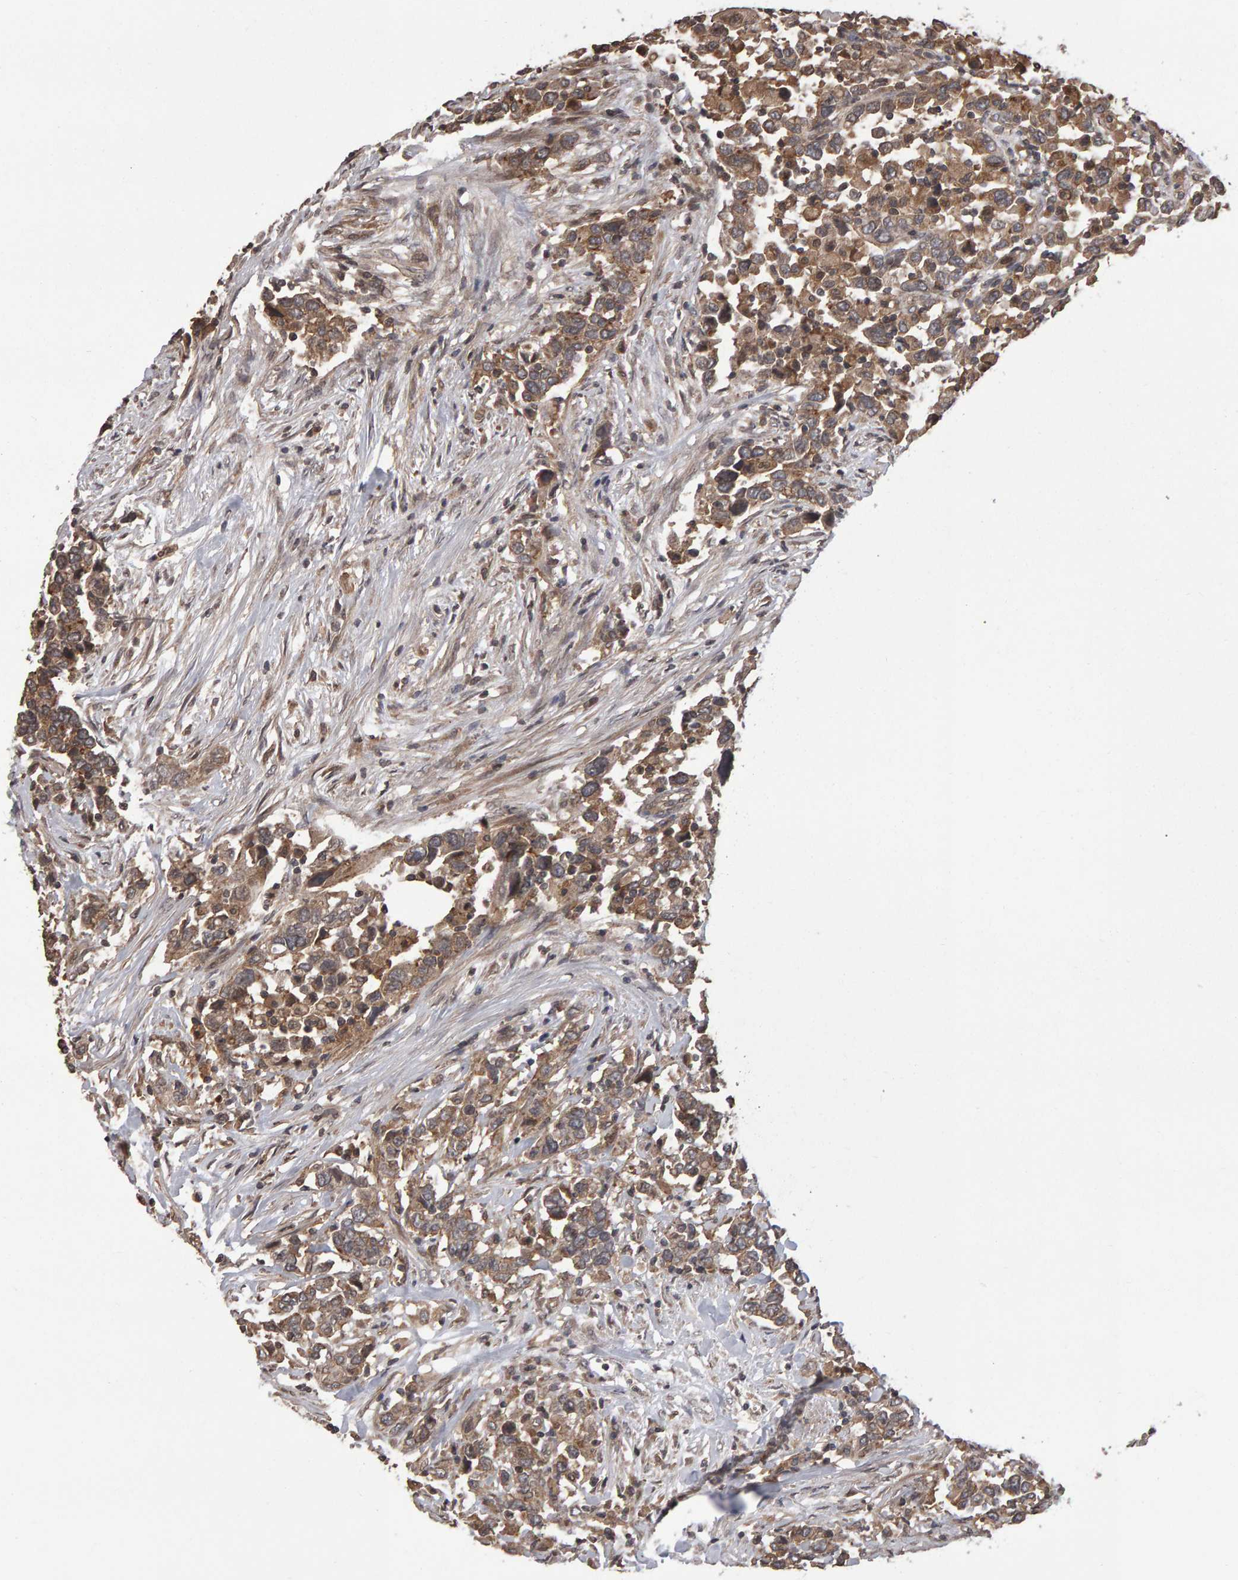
{"staining": {"intensity": "moderate", "quantity": ">75%", "location": "cytoplasmic/membranous"}, "tissue": "urothelial cancer", "cell_type": "Tumor cells", "image_type": "cancer", "snomed": [{"axis": "morphology", "description": "Urothelial carcinoma, High grade"}, {"axis": "topography", "description": "Urinary bladder"}], "caption": "There is medium levels of moderate cytoplasmic/membranous staining in tumor cells of urothelial cancer, as demonstrated by immunohistochemical staining (brown color).", "gene": "SCRIB", "patient": {"sex": "male", "age": 61}}